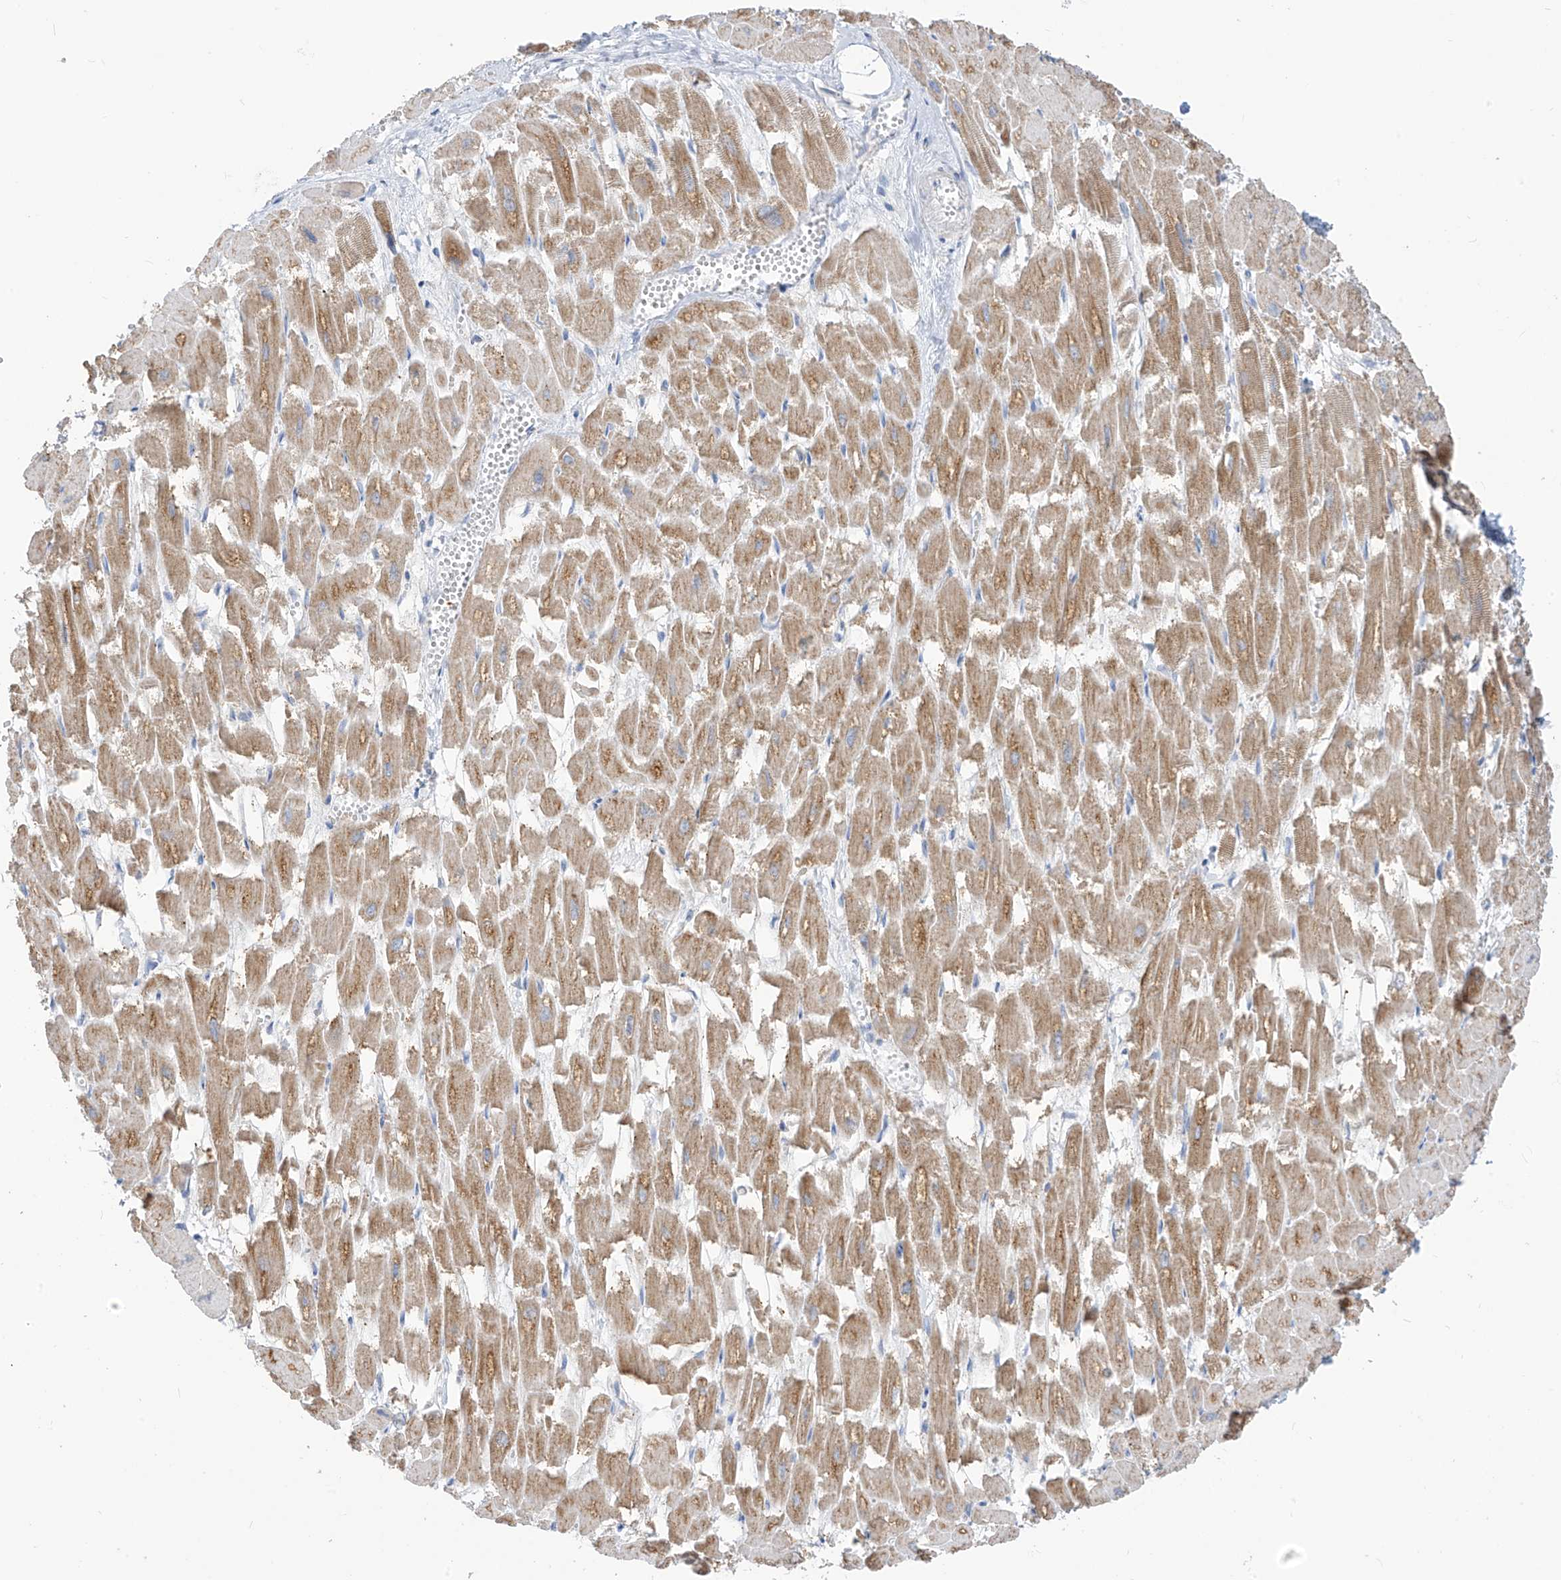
{"staining": {"intensity": "moderate", "quantity": "25%-75%", "location": "cytoplasmic/membranous"}, "tissue": "heart muscle", "cell_type": "Cardiomyocytes", "image_type": "normal", "snomed": [{"axis": "morphology", "description": "Normal tissue, NOS"}, {"axis": "topography", "description": "Heart"}], "caption": "Brown immunohistochemical staining in benign heart muscle displays moderate cytoplasmic/membranous positivity in approximately 25%-75% of cardiomyocytes. Nuclei are stained in blue.", "gene": "ZNF404", "patient": {"sex": "male", "age": 54}}